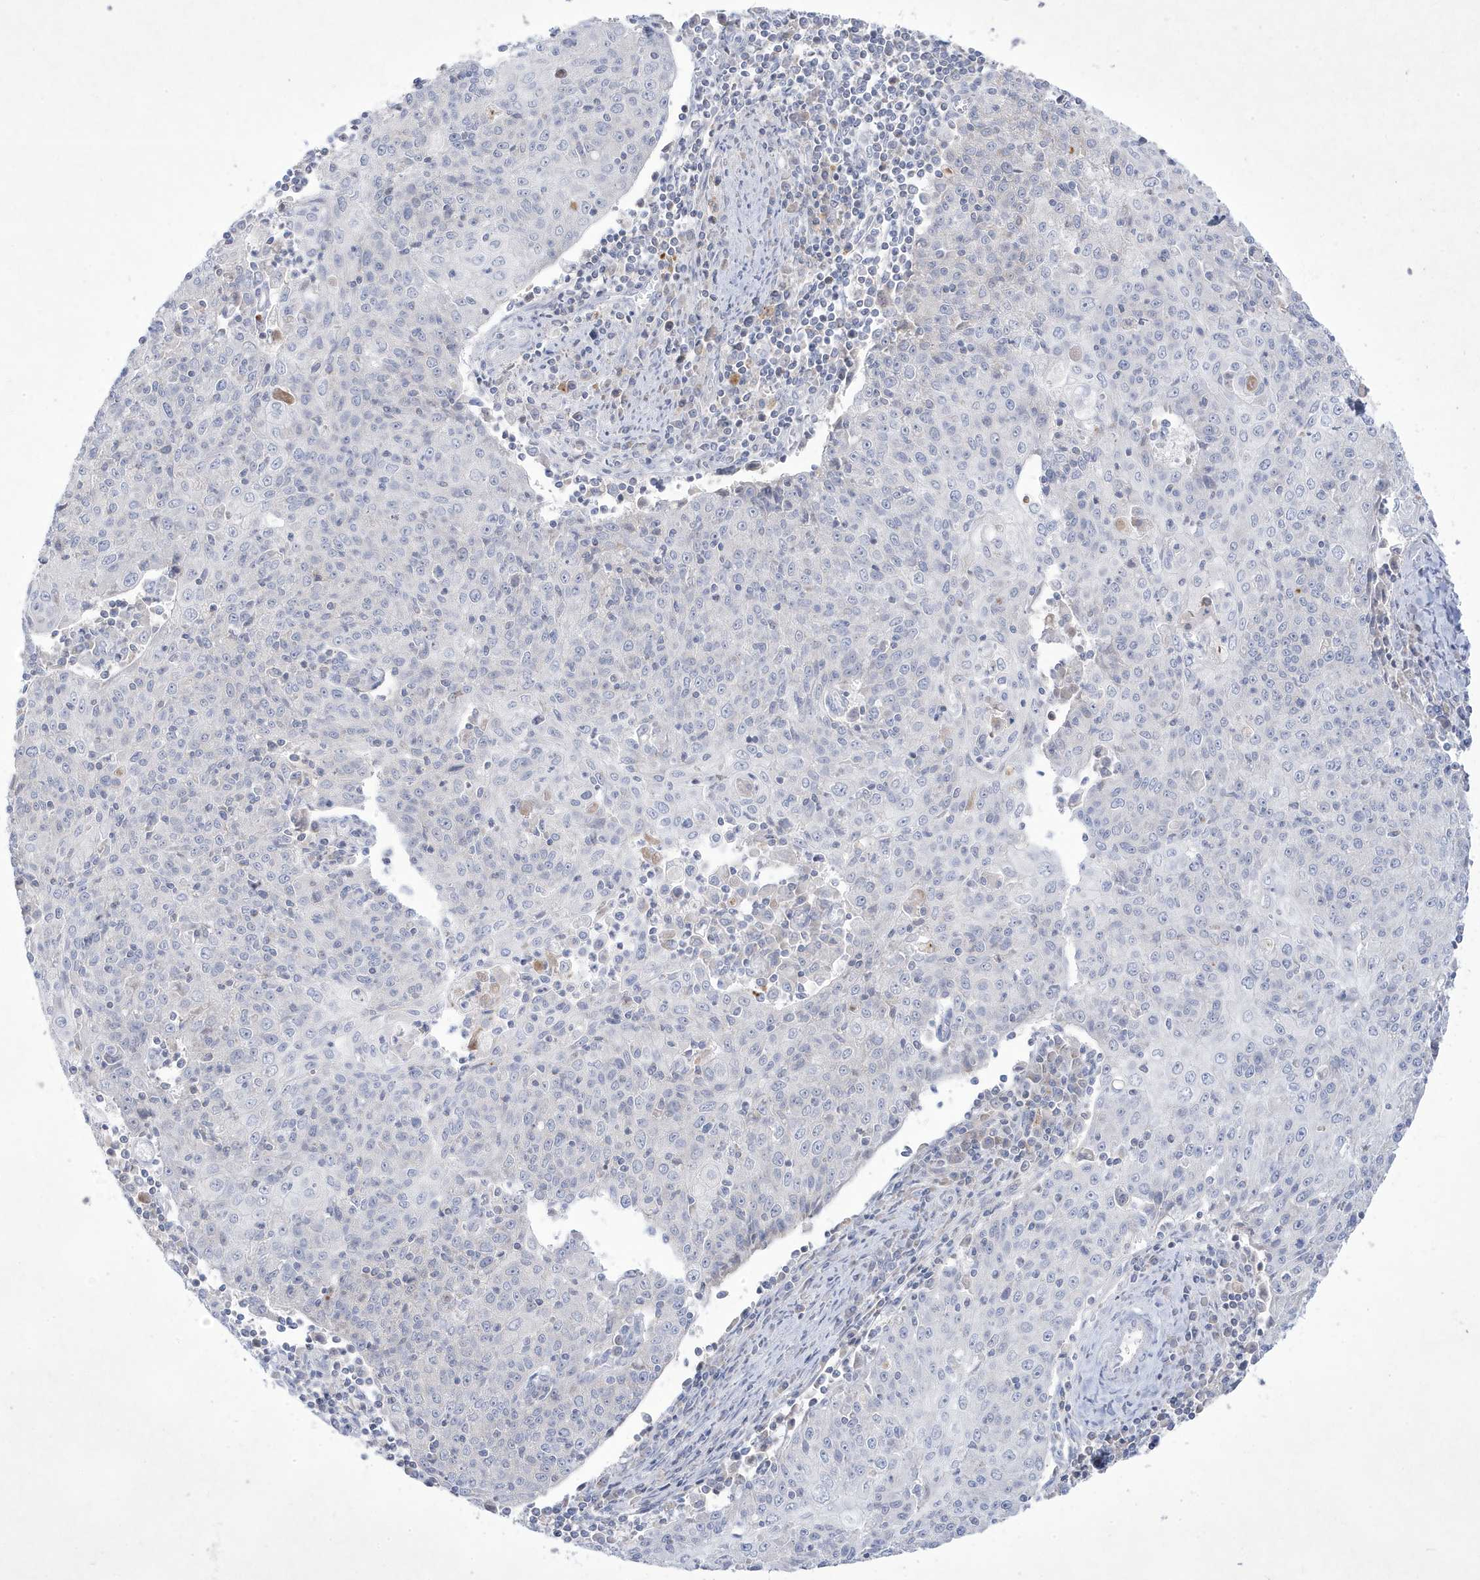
{"staining": {"intensity": "negative", "quantity": "none", "location": "none"}, "tissue": "cervical cancer", "cell_type": "Tumor cells", "image_type": "cancer", "snomed": [{"axis": "morphology", "description": "Squamous cell carcinoma, NOS"}, {"axis": "topography", "description": "Cervix"}], "caption": "Cervical cancer (squamous cell carcinoma) was stained to show a protein in brown. There is no significant positivity in tumor cells. (DAB (3,3'-diaminobenzidine) immunohistochemistry with hematoxylin counter stain).", "gene": "ADAMTSL3", "patient": {"sex": "female", "age": 48}}